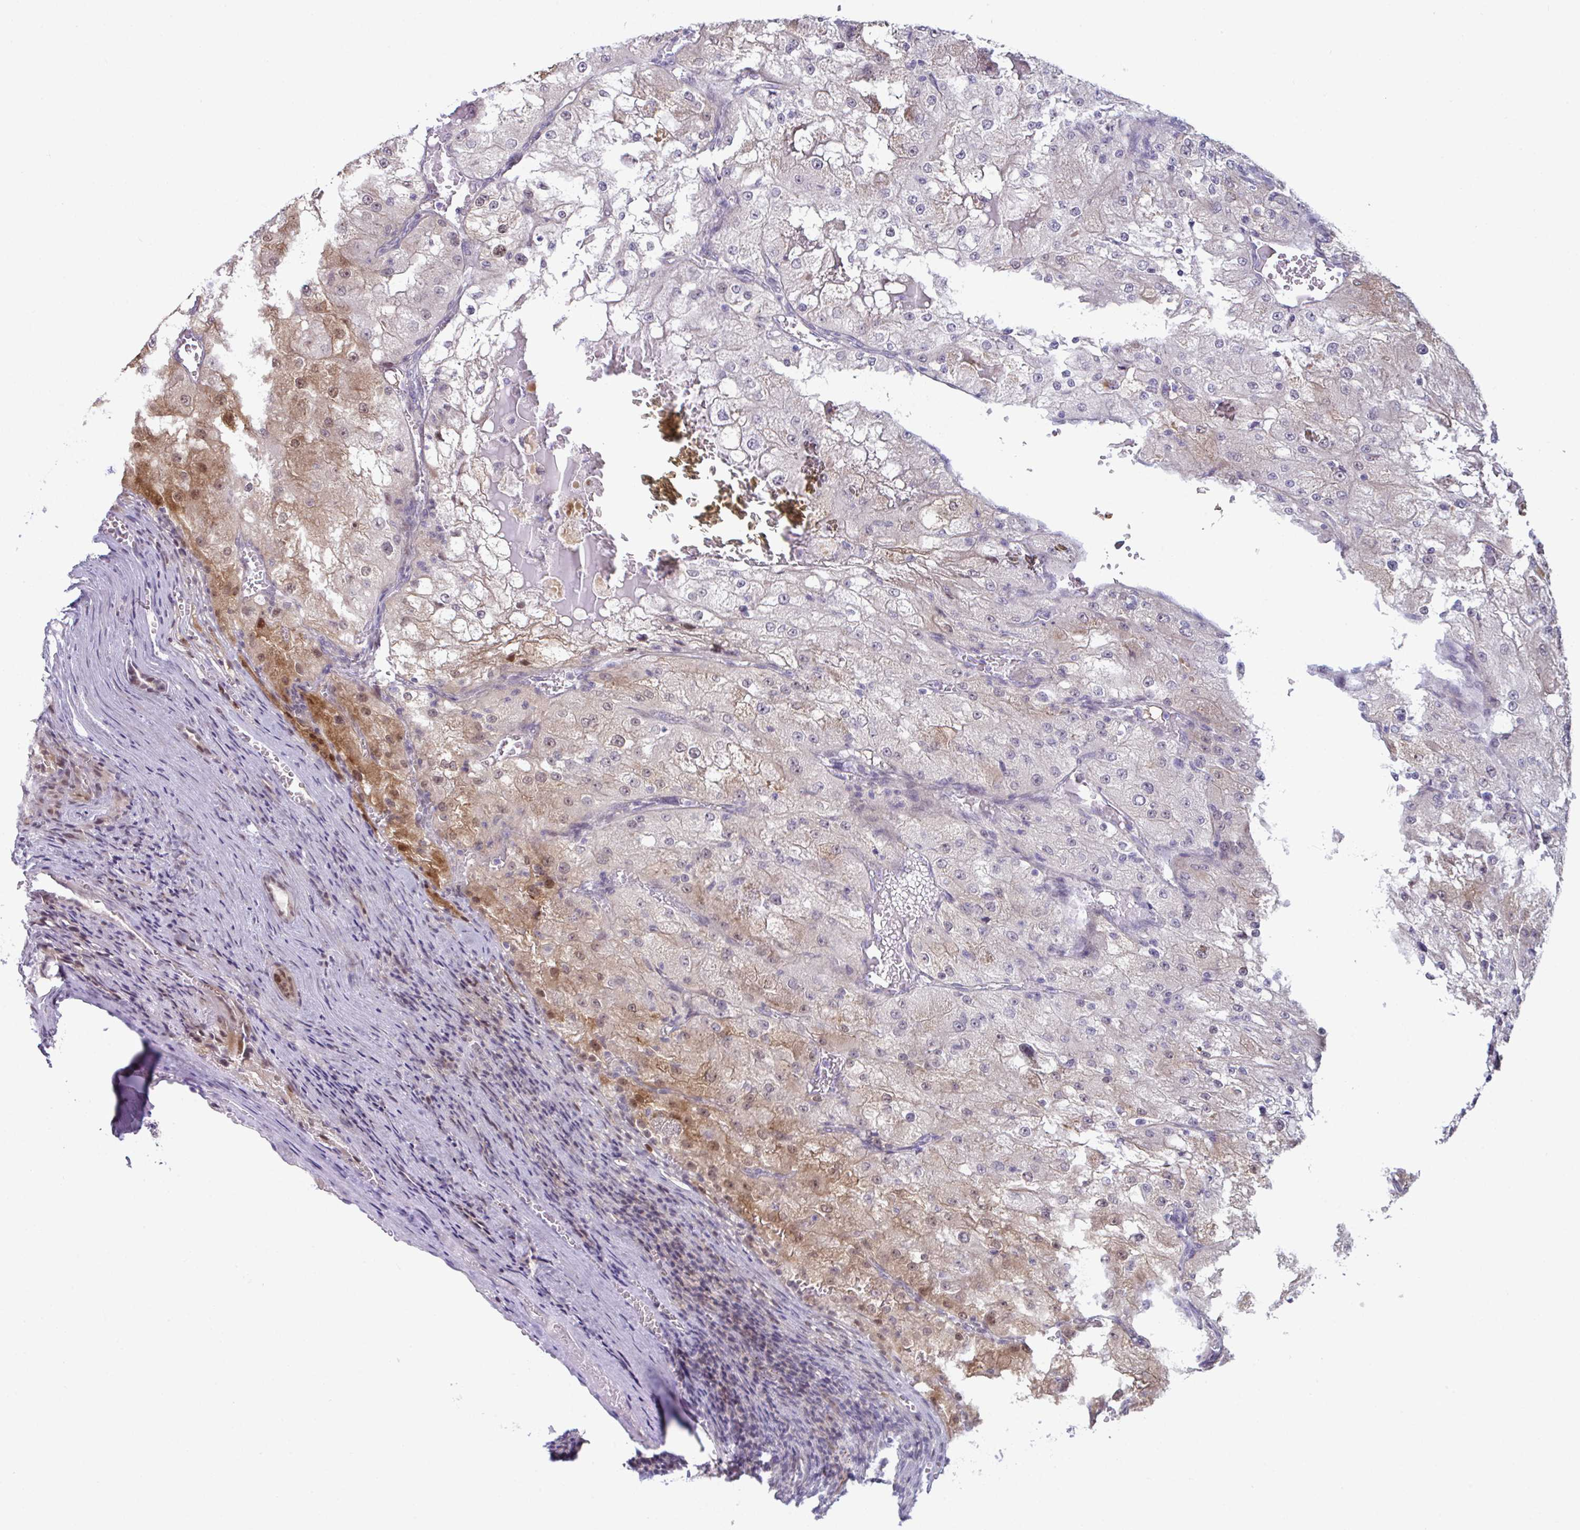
{"staining": {"intensity": "moderate", "quantity": "<25%", "location": "cytoplasmic/membranous,nuclear"}, "tissue": "renal cancer", "cell_type": "Tumor cells", "image_type": "cancer", "snomed": [{"axis": "morphology", "description": "Adenocarcinoma, NOS"}, {"axis": "topography", "description": "Kidney"}], "caption": "The histopathology image shows immunohistochemical staining of renal cancer. There is moderate cytoplasmic/membranous and nuclear expression is appreciated in approximately <25% of tumor cells. (DAB IHC with brightfield microscopy, high magnification).", "gene": "USP35", "patient": {"sex": "female", "age": 74}}